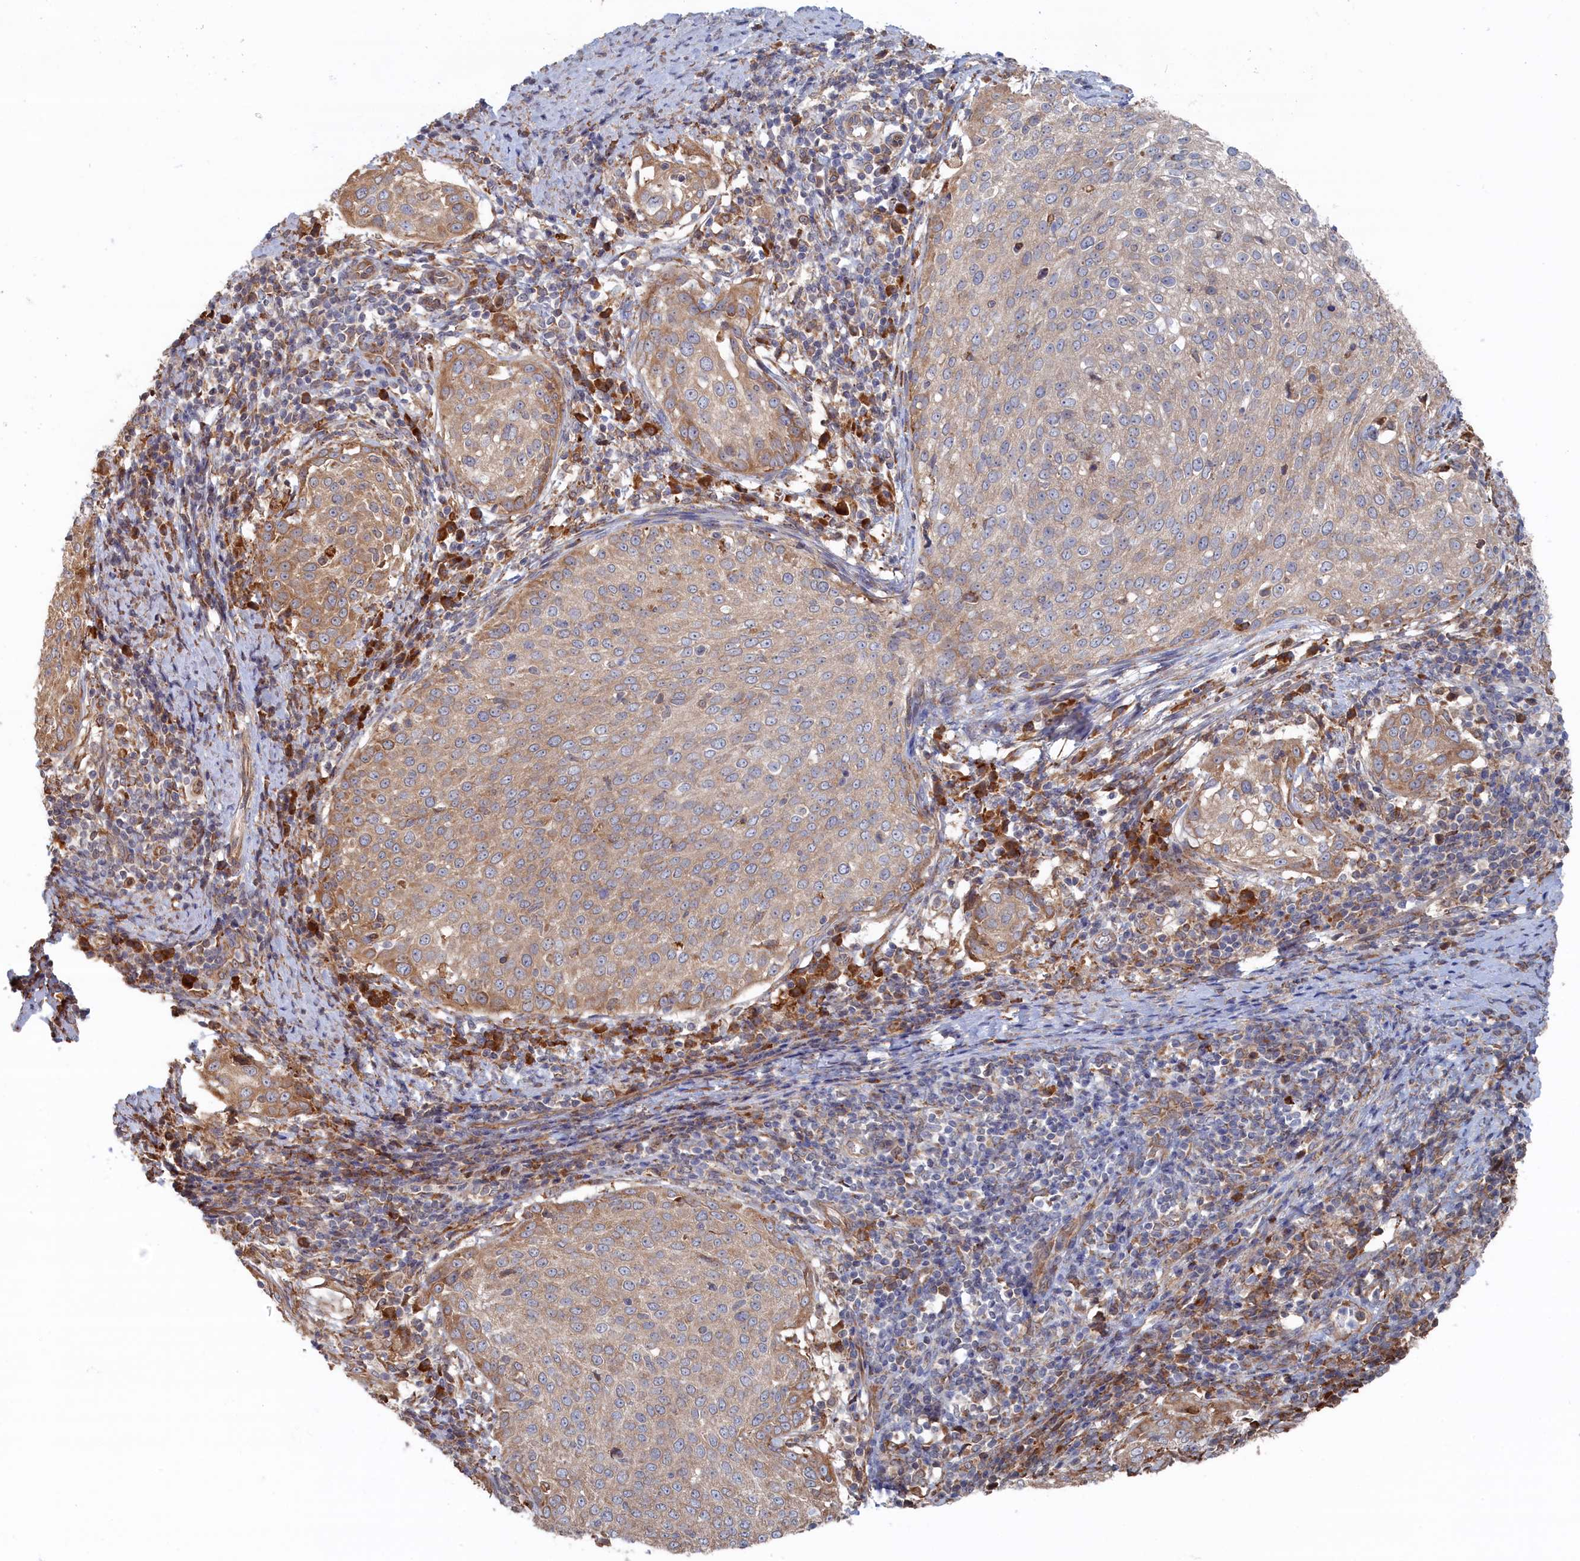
{"staining": {"intensity": "weak", "quantity": "25%-75%", "location": "cytoplasmic/membranous"}, "tissue": "cervical cancer", "cell_type": "Tumor cells", "image_type": "cancer", "snomed": [{"axis": "morphology", "description": "Squamous cell carcinoma, NOS"}, {"axis": "topography", "description": "Cervix"}], "caption": "Human cervical squamous cell carcinoma stained with a brown dye reveals weak cytoplasmic/membranous positive positivity in approximately 25%-75% of tumor cells.", "gene": "BPIFB6", "patient": {"sex": "female", "age": 57}}